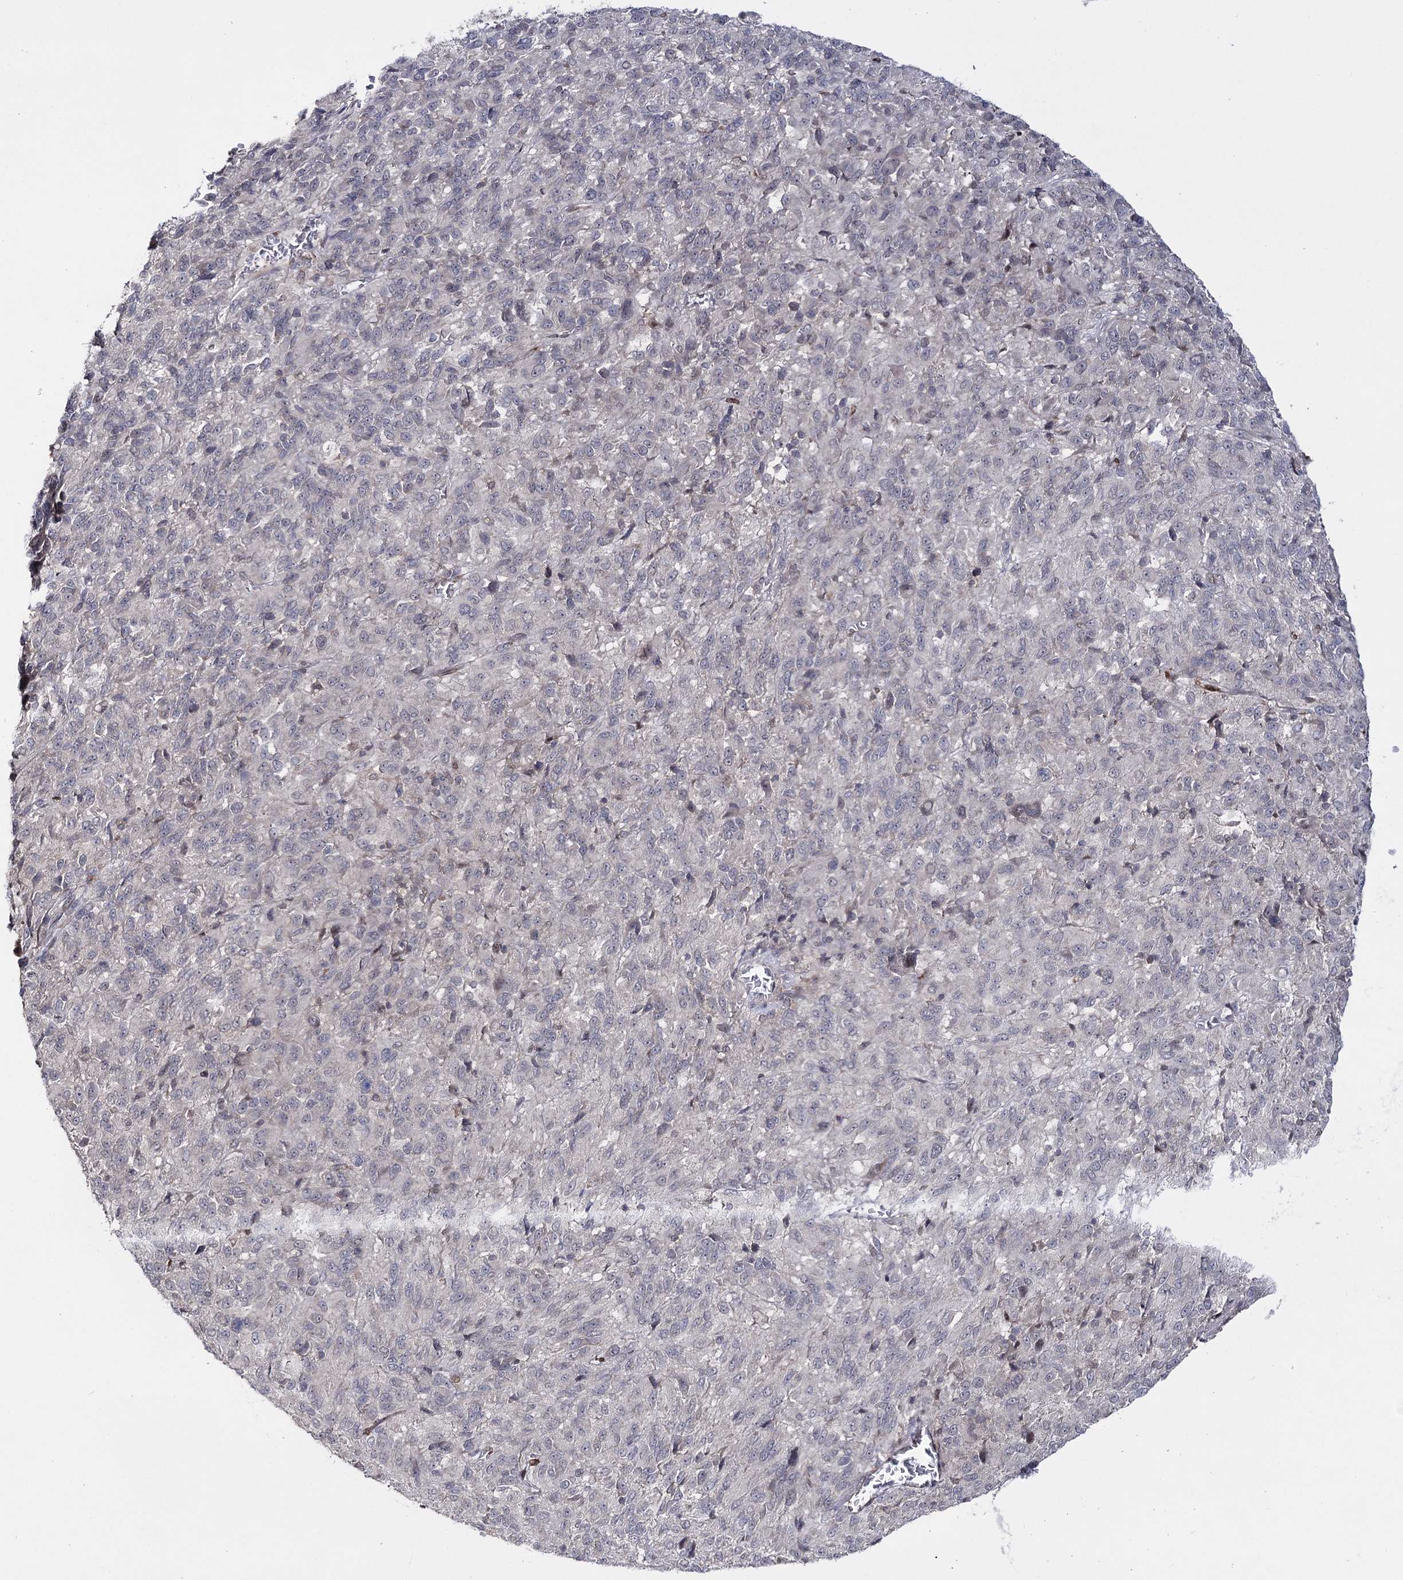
{"staining": {"intensity": "negative", "quantity": "none", "location": "none"}, "tissue": "melanoma", "cell_type": "Tumor cells", "image_type": "cancer", "snomed": [{"axis": "morphology", "description": "Malignant melanoma, Metastatic site"}, {"axis": "topography", "description": "Lung"}], "caption": "Immunohistochemistry (IHC) histopathology image of human malignant melanoma (metastatic site) stained for a protein (brown), which shows no positivity in tumor cells.", "gene": "HSD11B2", "patient": {"sex": "male", "age": 64}}